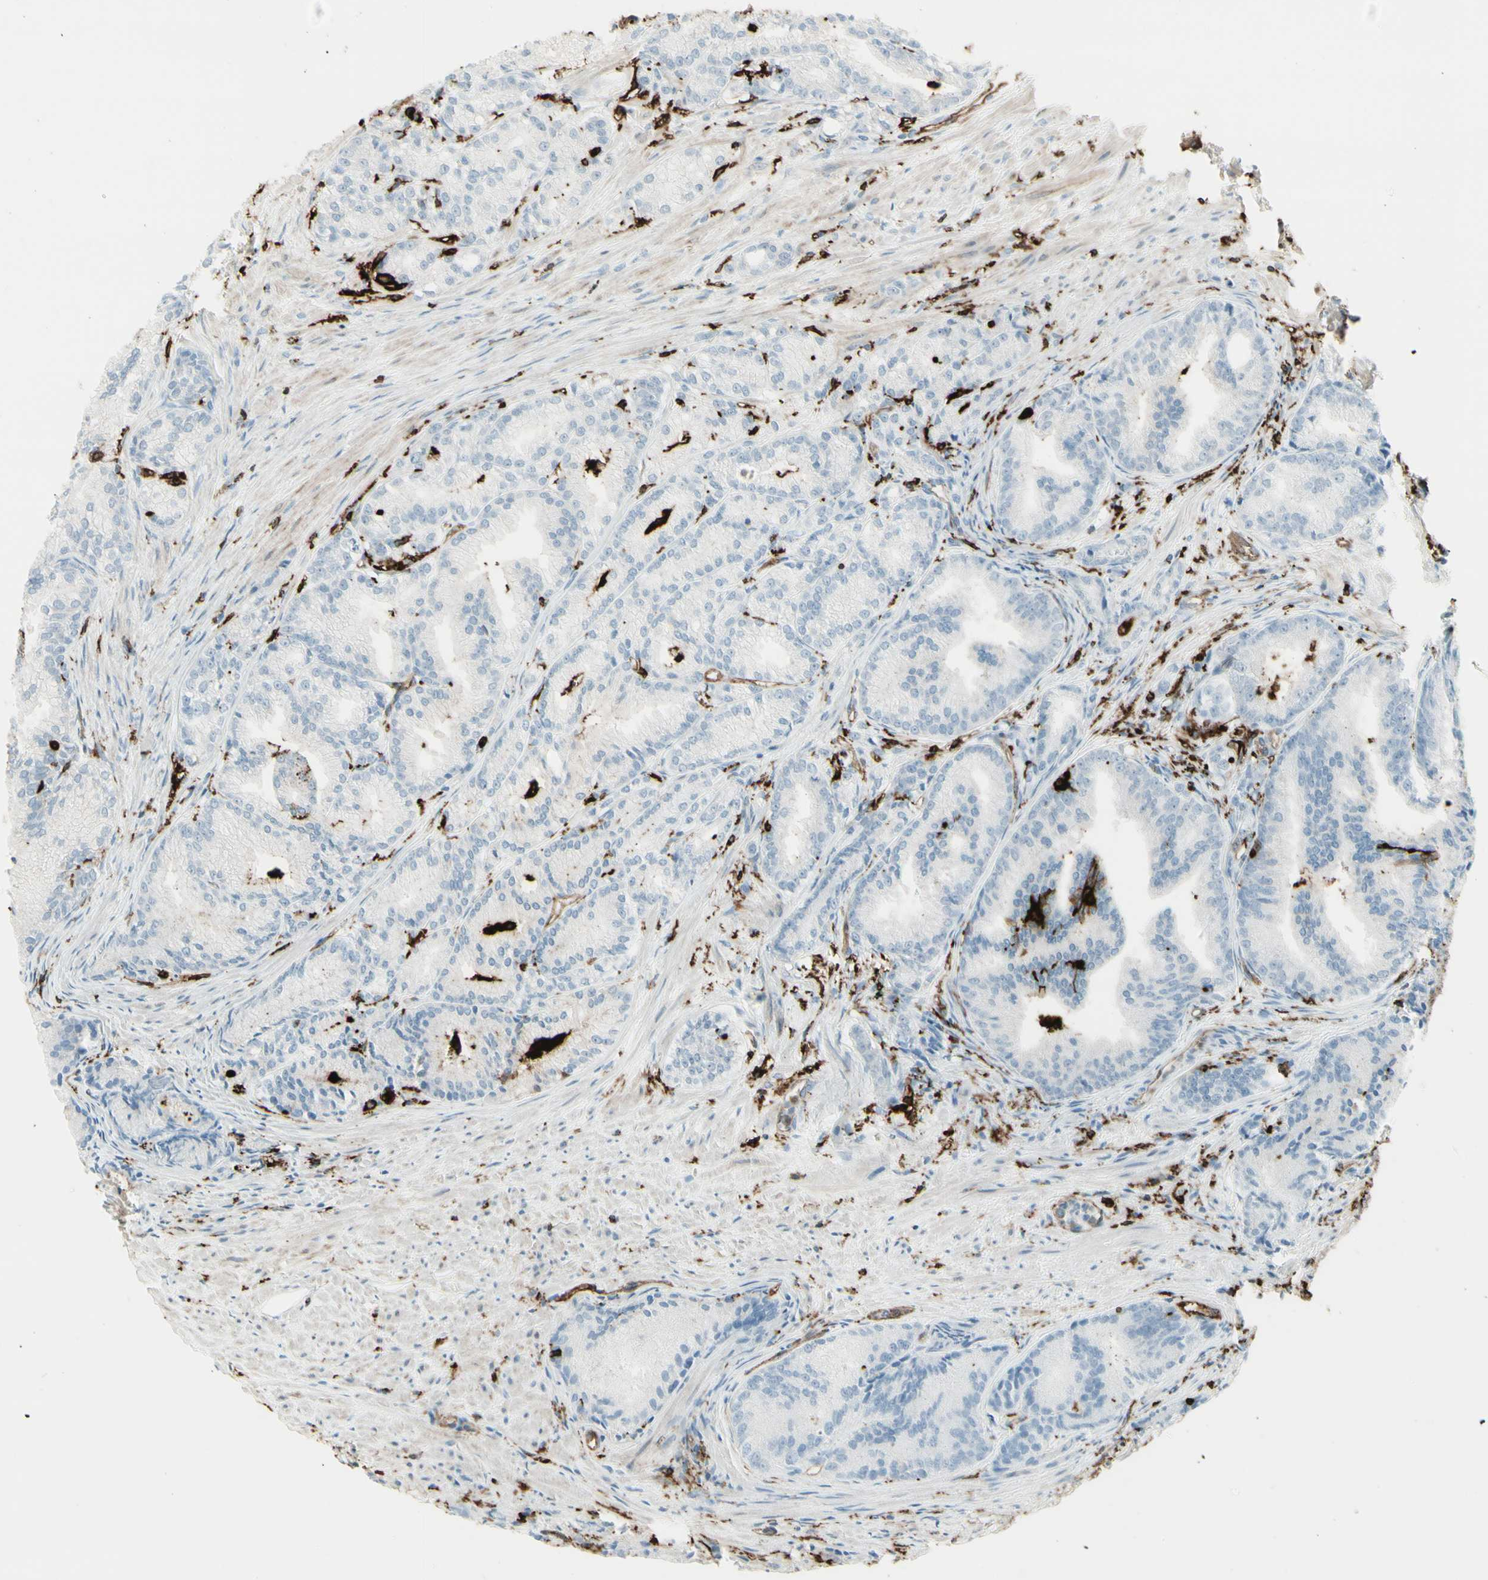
{"staining": {"intensity": "negative", "quantity": "none", "location": "none"}, "tissue": "prostate cancer", "cell_type": "Tumor cells", "image_type": "cancer", "snomed": [{"axis": "morphology", "description": "Adenocarcinoma, Low grade"}, {"axis": "topography", "description": "Prostate"}], "caption": "Human adenocarcinoma (low-grade) (prostate) stained for a protein using immunohistochemistry exhibits no staining in tumor cells.", "gene": "HLA-DPB1", "patient": {"sex": "male", "age": 72}}